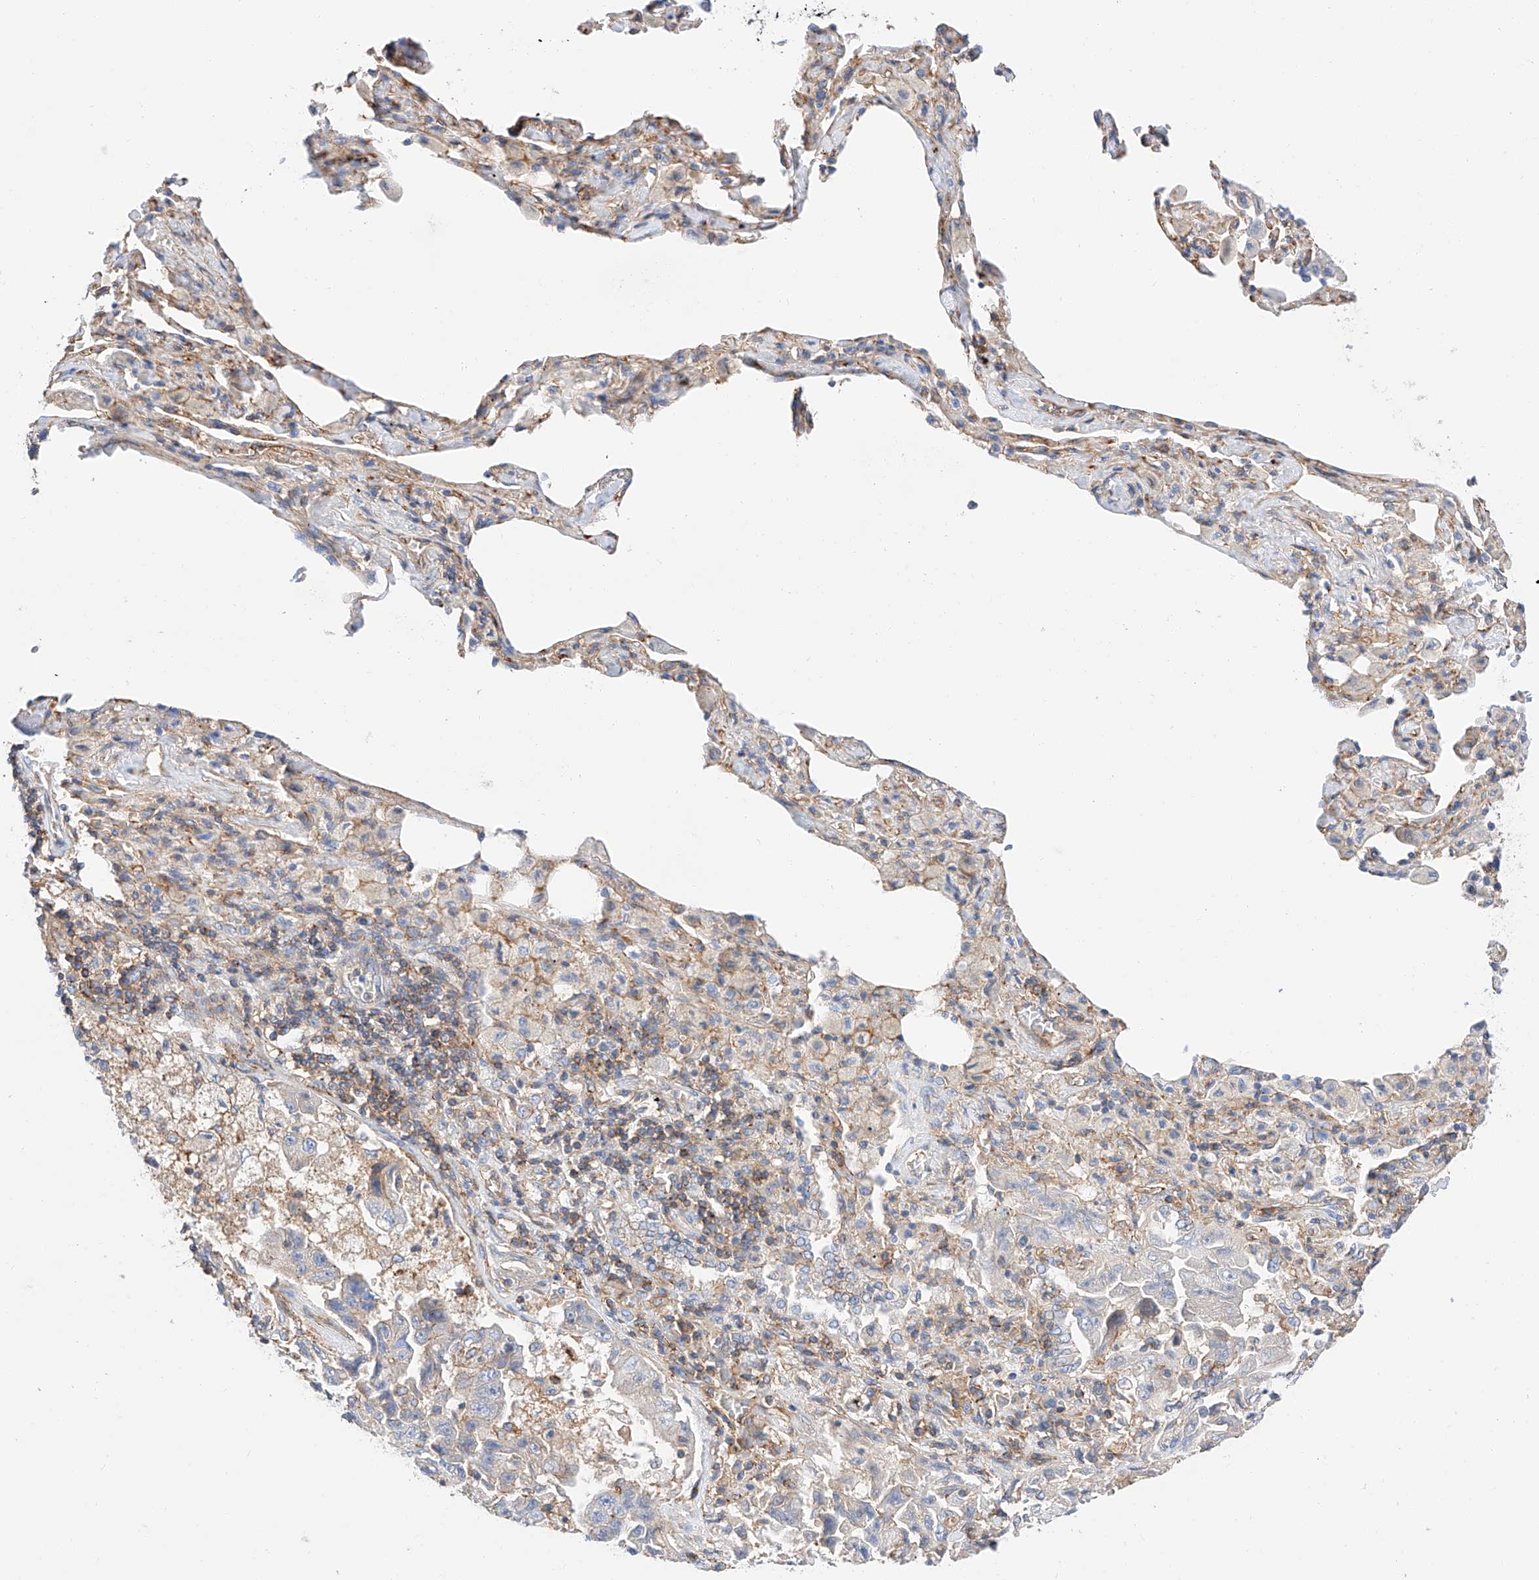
{"staining": {"intensity": "negative", "quantity": "none", "location": "none"}, "tissue": "lung cancer", "cell_type": "Tumor cells", "image_type": "cancer", "snomed": [{"axis": "morphology", "description": "Adenocarcinoma, NOS"}, {"axis": "topography", "description": "Lung"}], "caption": "Tumor cells show no significant protein positivity in lung adenocarcinoma.", "gene": "HAUS4", "patient": {"sex": "female", "age": 51}}